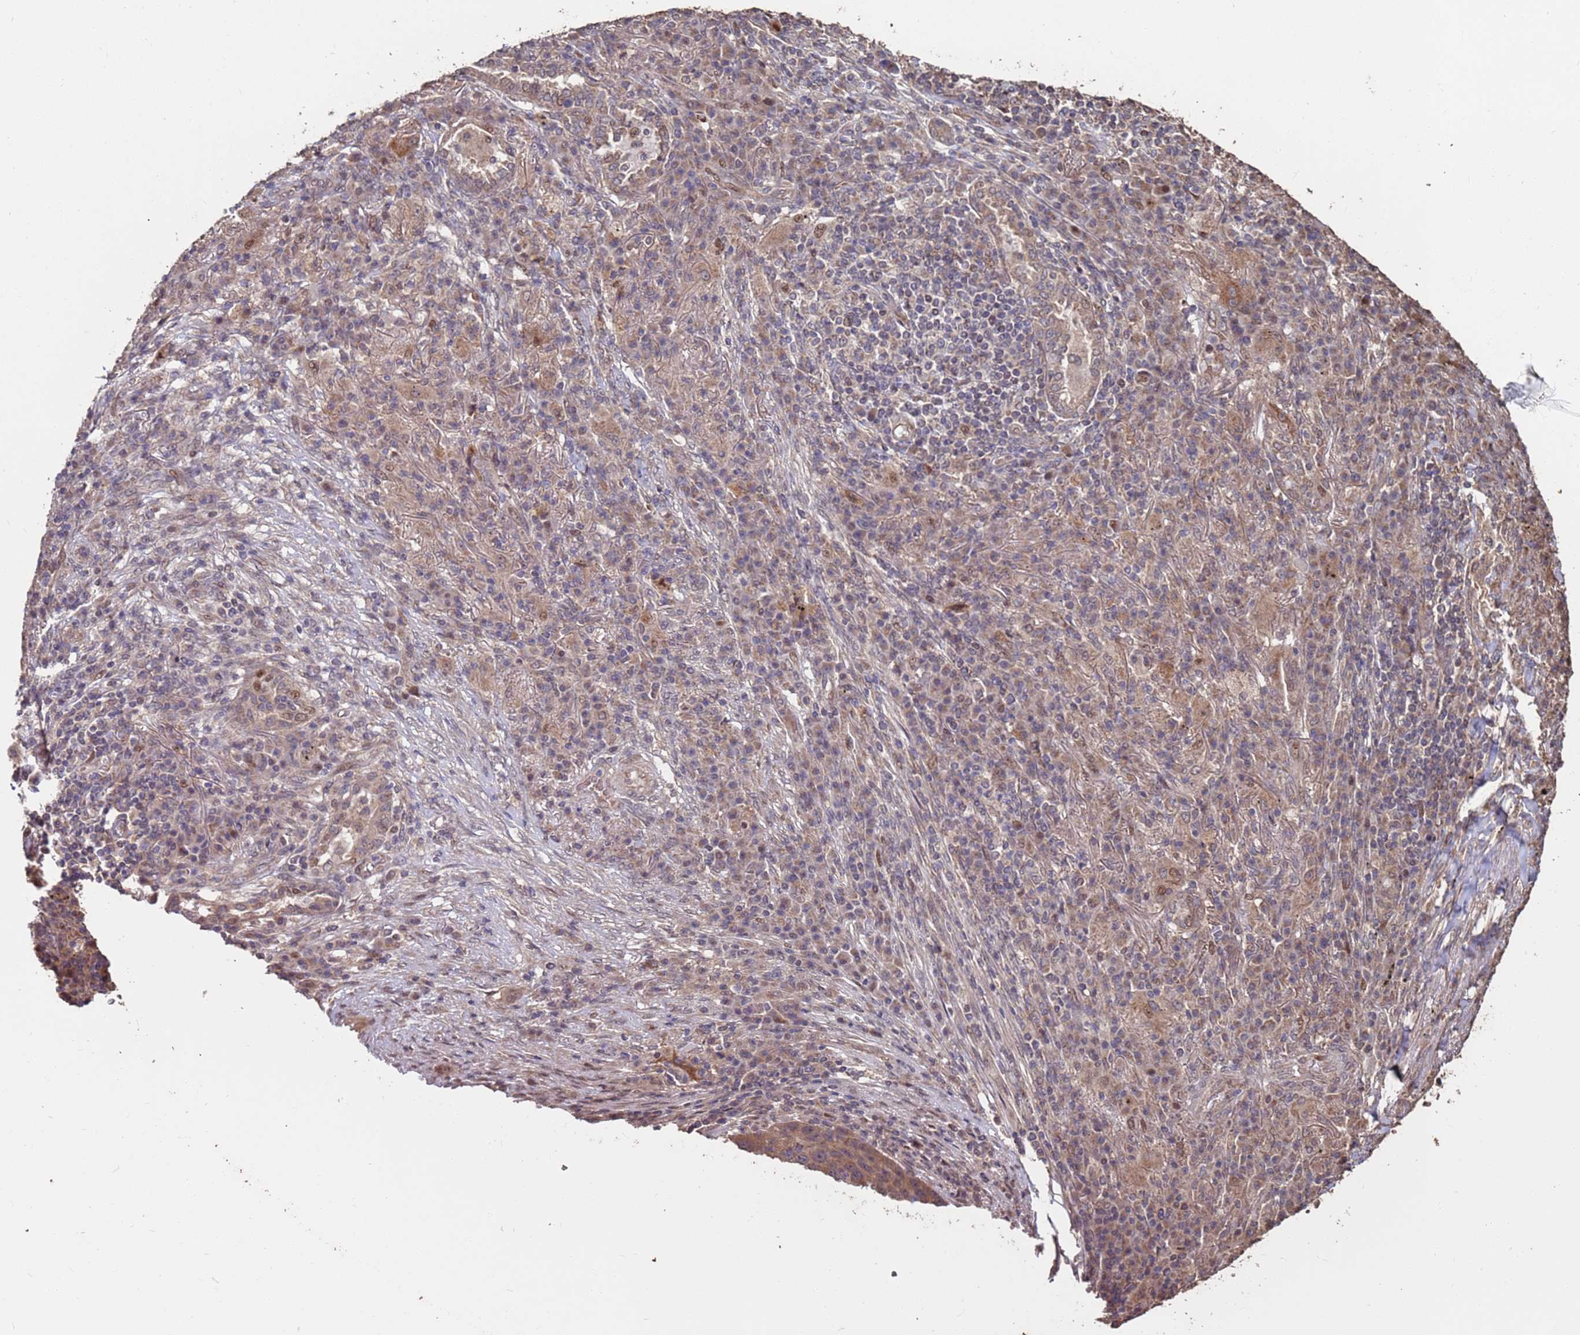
{"staining": {"intensity": "weak", "quantity": "<25%", "location": "cytoplasmic/membranous"}, "tissue": "lung cancer", "cell_type": "Tumor cells", "image_type": "cancer", "snomed": [{"axis": "morphology", "description": "Squamous cell carcinoma, NOS"}, {"axis": "topography", "description": "Lung"}], "caption": "High power microscopy image of an immunohistochemistry micrograph of lung cancer, revealing no significant expression in tumor cells.", "gene": "PRR7", "patient": {"sex": "female", "age": 63}}